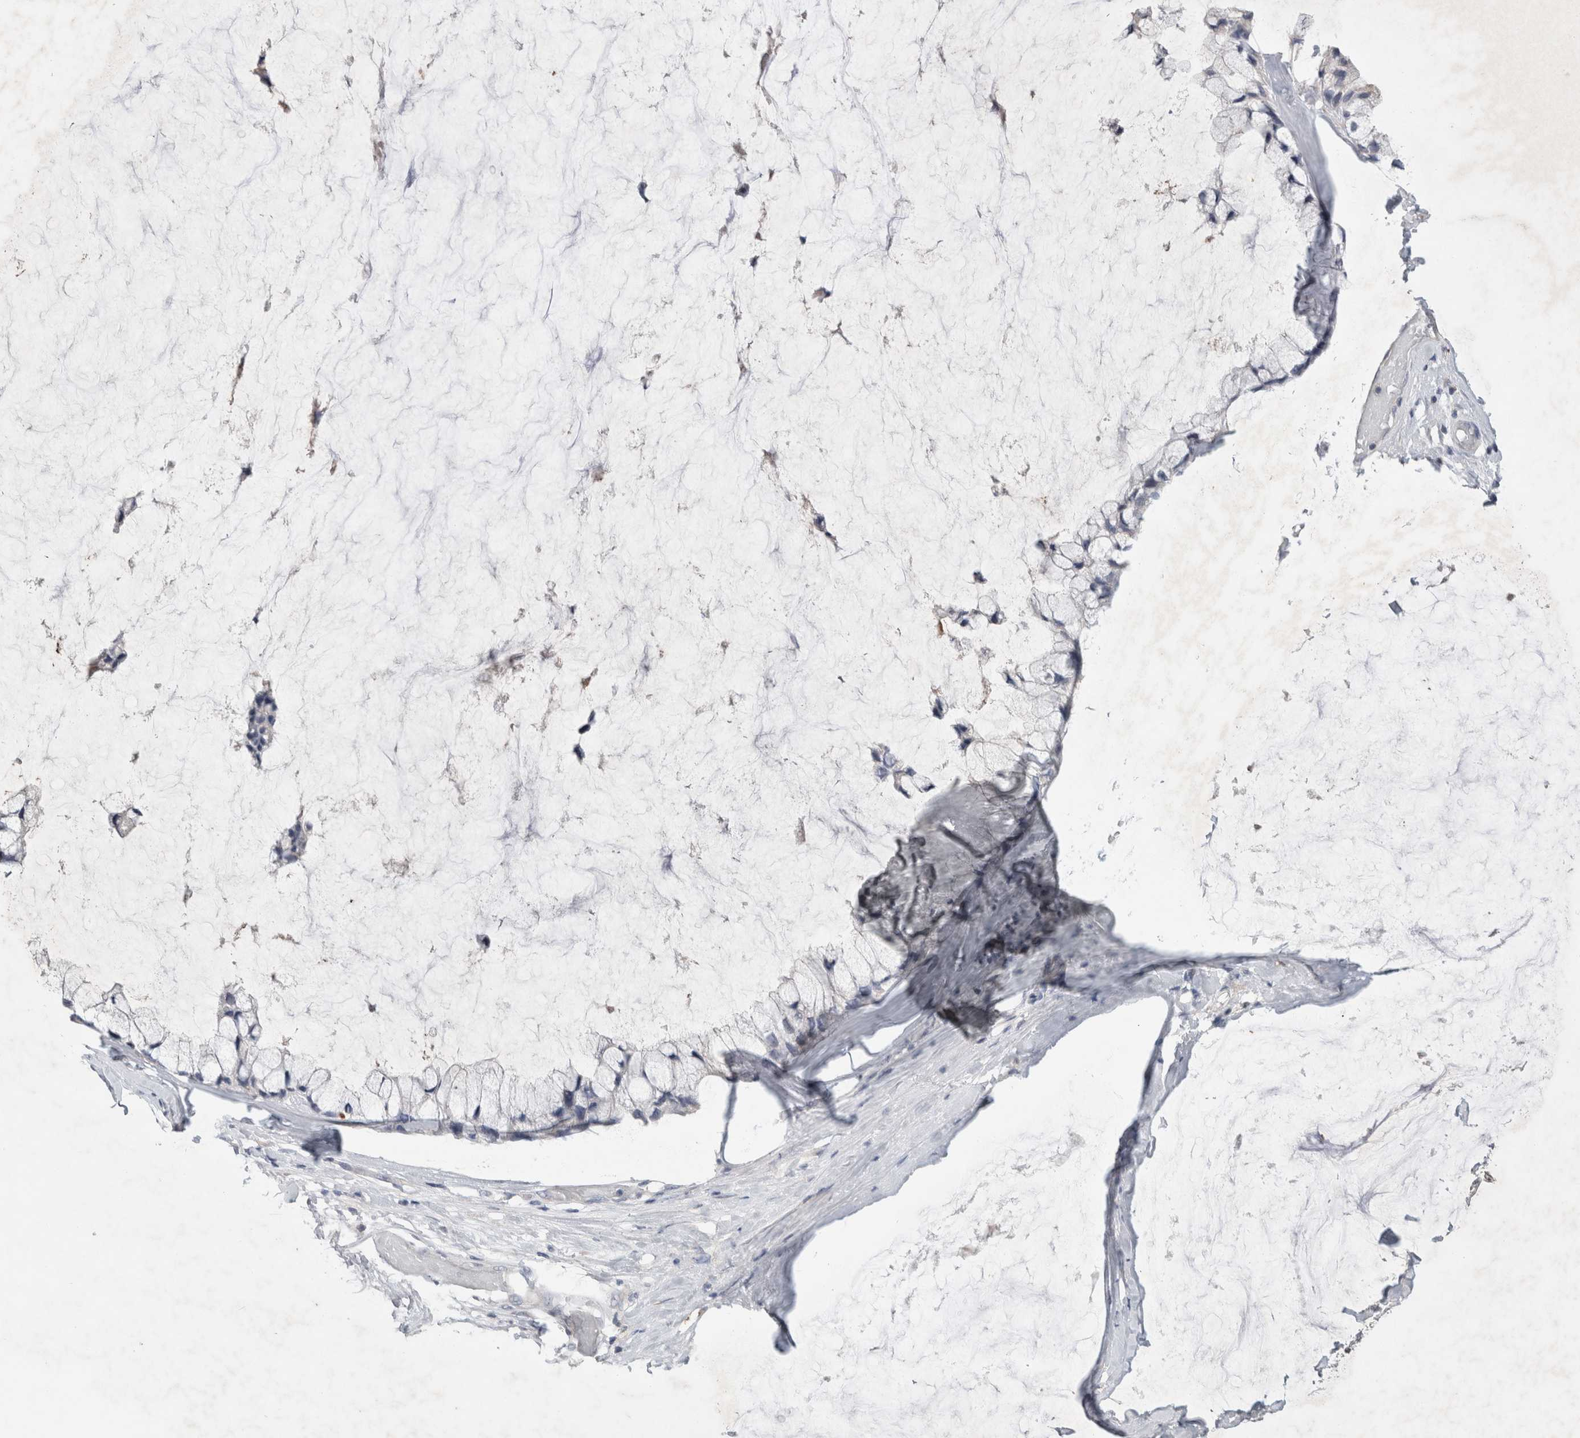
{"staining": {"intensity": "negative", "quantity": "none", "location": "none"}, "tissue": "ovarian cancer", "cell_type": "Tumor cells", "image_type": "cancer", "snomed": [{"axis": "morphology", "description": "Cystadenocarcinoma, mucinous, NOS"}, {"axis": "topography", "description": "Ovary"}], "caption": "Histopathology image shows no protein expression in tumor cells of ovarian cancer tissue.", "gene": "TRIM5", "patient": {"sex": "female", "age": 39}}